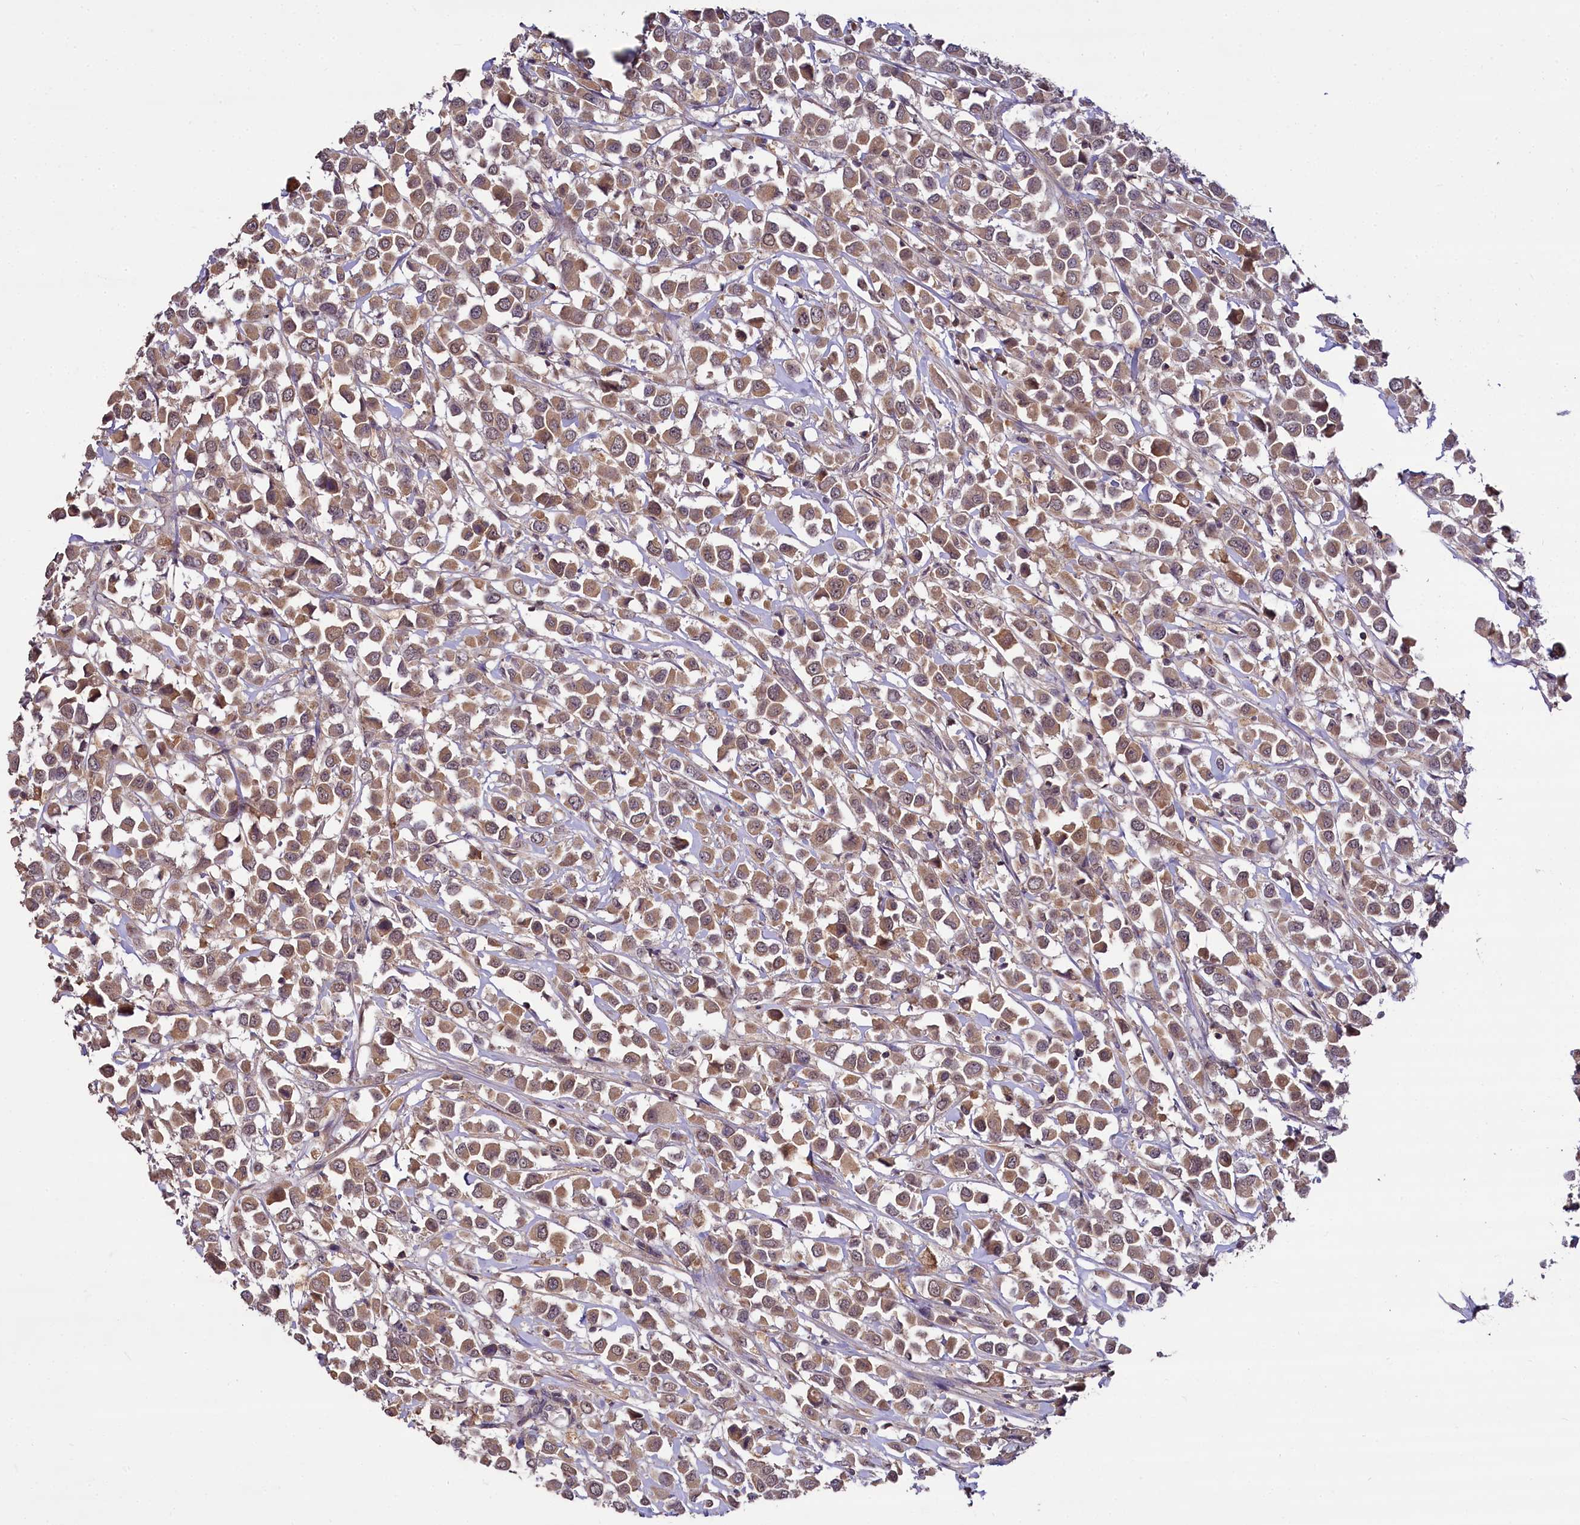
{"staining": {"intensity": "moderate", "quantity": ">75%", "location": "cytoplasmic/membranous"}, "tissue": "breast cancer", "cell_type": "Tumor cells", "image_type": "cancer", "snomed": [{"axis": "morphology", "description": "Duct carcinoma"}, {"axis": "topography", "description": "Breast"}], "caption": "Intraductal carcinoma (breast) tissue reveals moderate cytoplasmic/membranous staining in about >75% of tumor cells The staining is performed using DAB brown chromogen to label protein expression. The nuclei are counter-stained blue using hematoxylin.", "gene": "TMEM39A", "patient": {"sex": "female", "age": 61}}